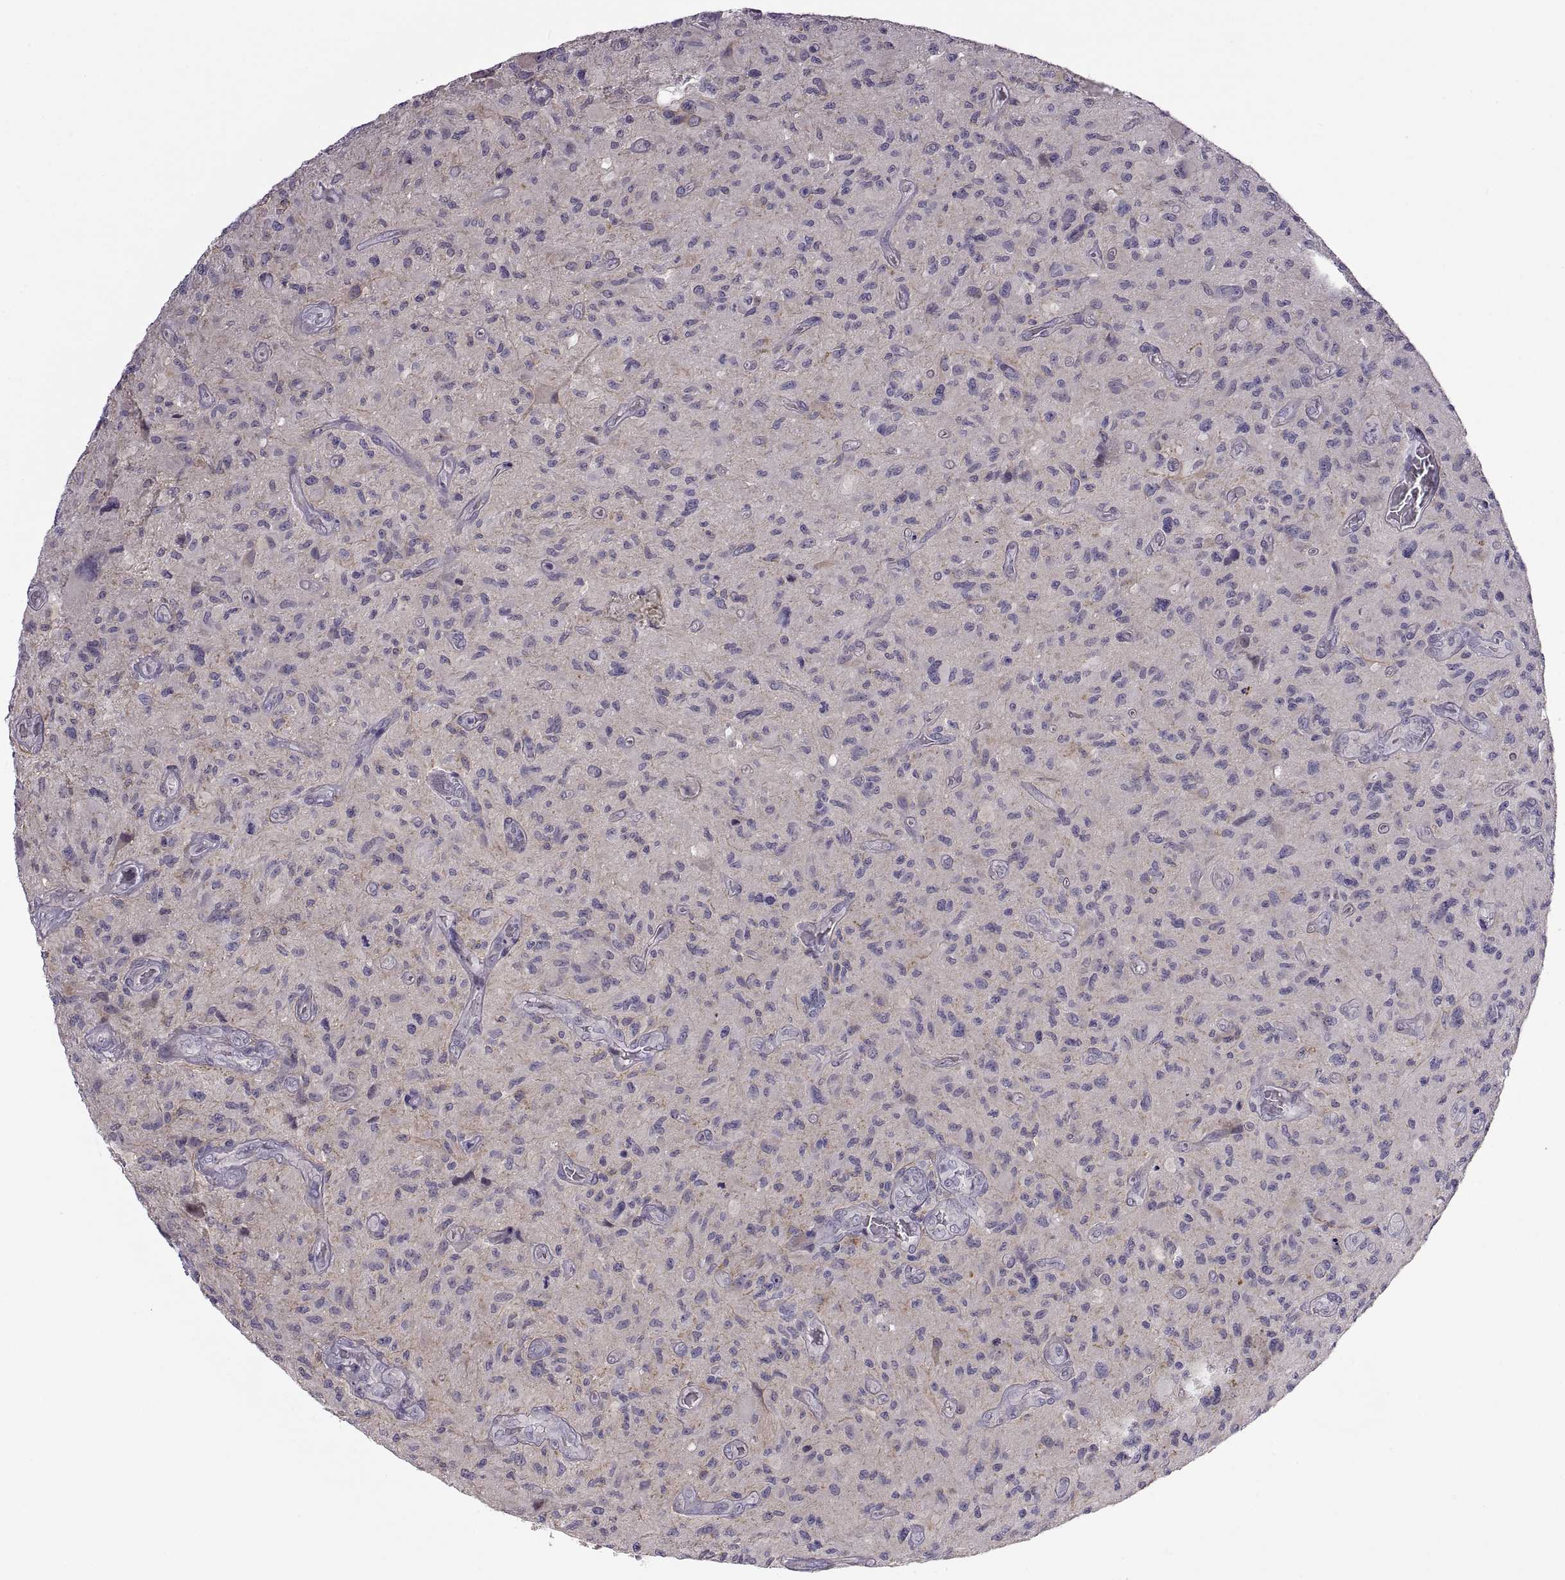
{"staining": {"intensity": "negative", "quantity": "none", "location": "none"}, "tissue": "glioma", "cell_type": "Tumor cells", "image_type": "cancer", "snomed": [{"axis": "morphology", "description": "Glioma, malignant, NOS"}, {"axis": "morphology", "description": "Glioma, malignant, High grade"}, {"axis": "topography", "description": "Brain"}], "caption": "Tumor cells show no significant staining in malignant glioma. The staining is performed using DAB brown chromogen with nuclei counter-stained in using hematoxylin.", "gene": "MEIOC", "patient": {"sex": "female", "age": 71}}